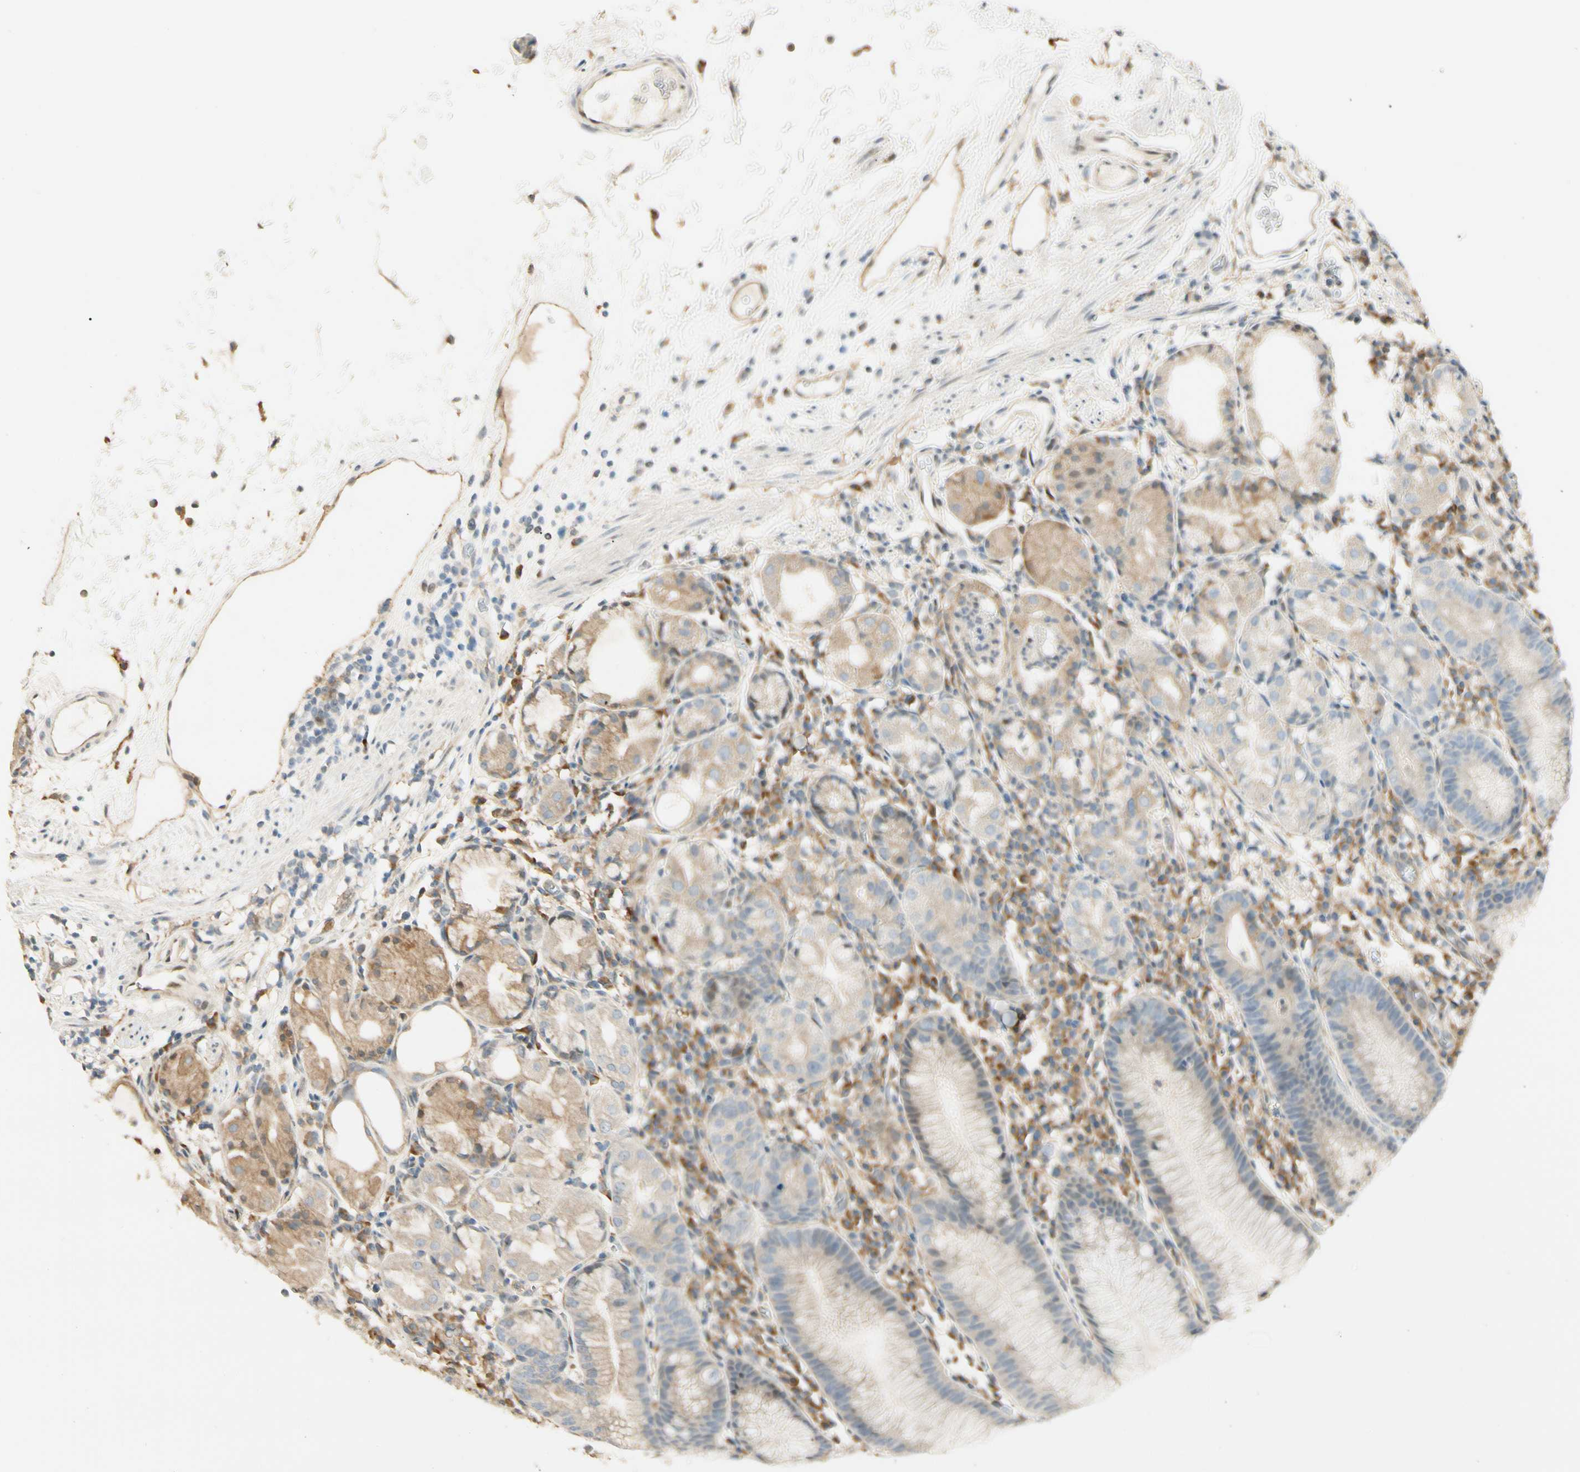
{"staining": {"intensity": "weak", "quantity": "25%-75%", "location": "cytoplasmic/membranous"}, "tissue": "stomach", "cell_type": "Glandular cells", "image_type": "normal", "snomed": [{"axis": "morphology", "description": "Normal tissue, NOS"}, {"axis": "topography", "description": "Stomach"}, {"axis": "topography", "description": "Stomach, lower"}], "caption": "An immunohistochemistry (IHC) image of unremarkable tissue is shown. Protein staining in brown highlights weak cytoplasmic/membranous positivity in stomach within glandular cells.", "gene": "FNDC3B", "patient": {"sex": "female", "age": 75}}